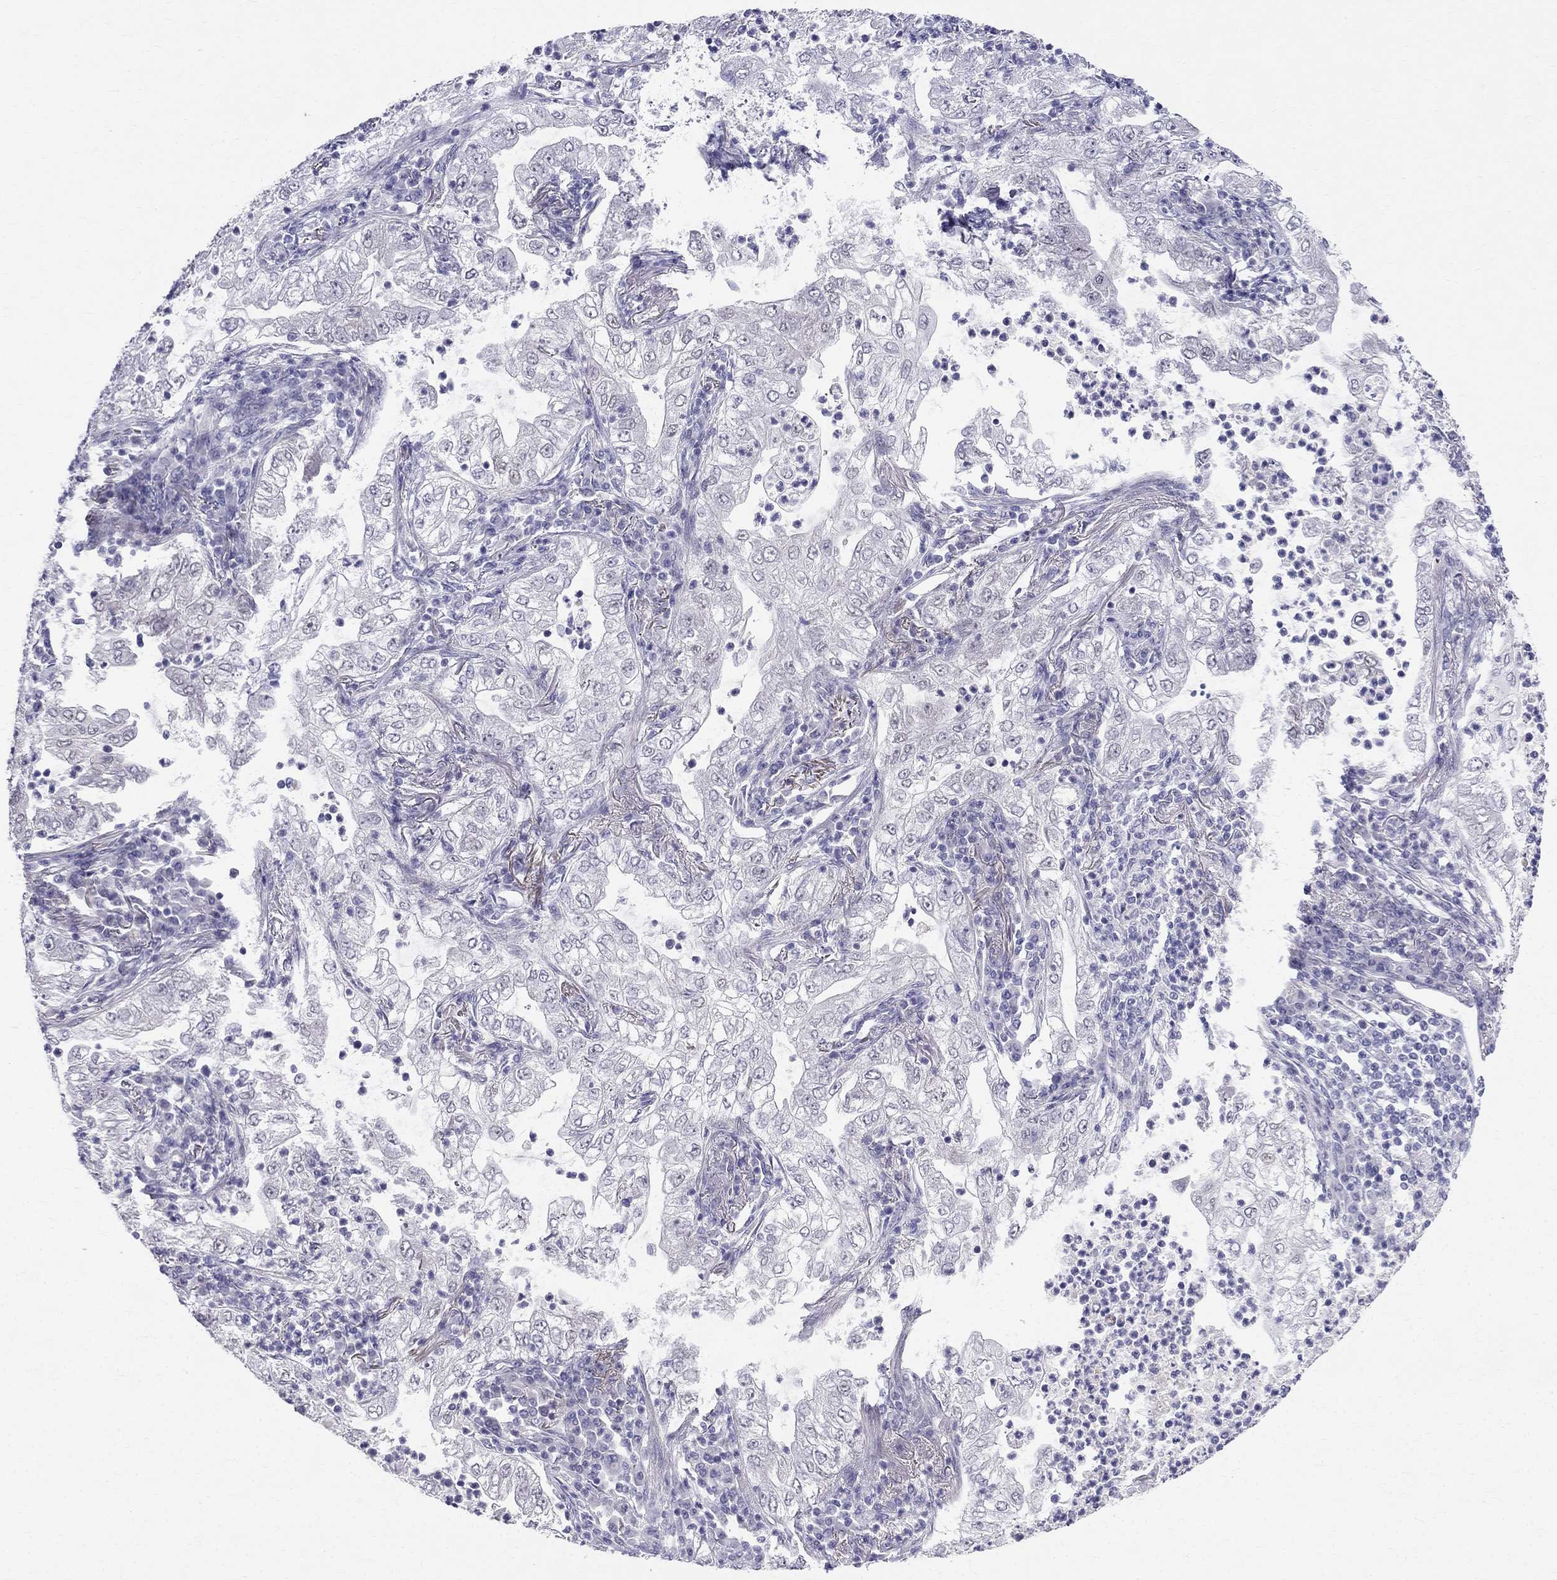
{"staining": {"intensity": "negative", "quantity": "none", "location": "none"}, "tissue": "lung cancer", "cell_type": "Tumor cells", "image_type": "cancer", "snomed": [{"axis": "morphology", "description": "Adenocarcinoma, NOS"}, {"axis": "topography", "description": "Lung"}], "caption": "Protein analysis of lung cancer (adenocarcinoma) demonstrates no significant staining in tumor cells.", "gene": "BAG5", "patient": {"sex": "female", "age": 73}}